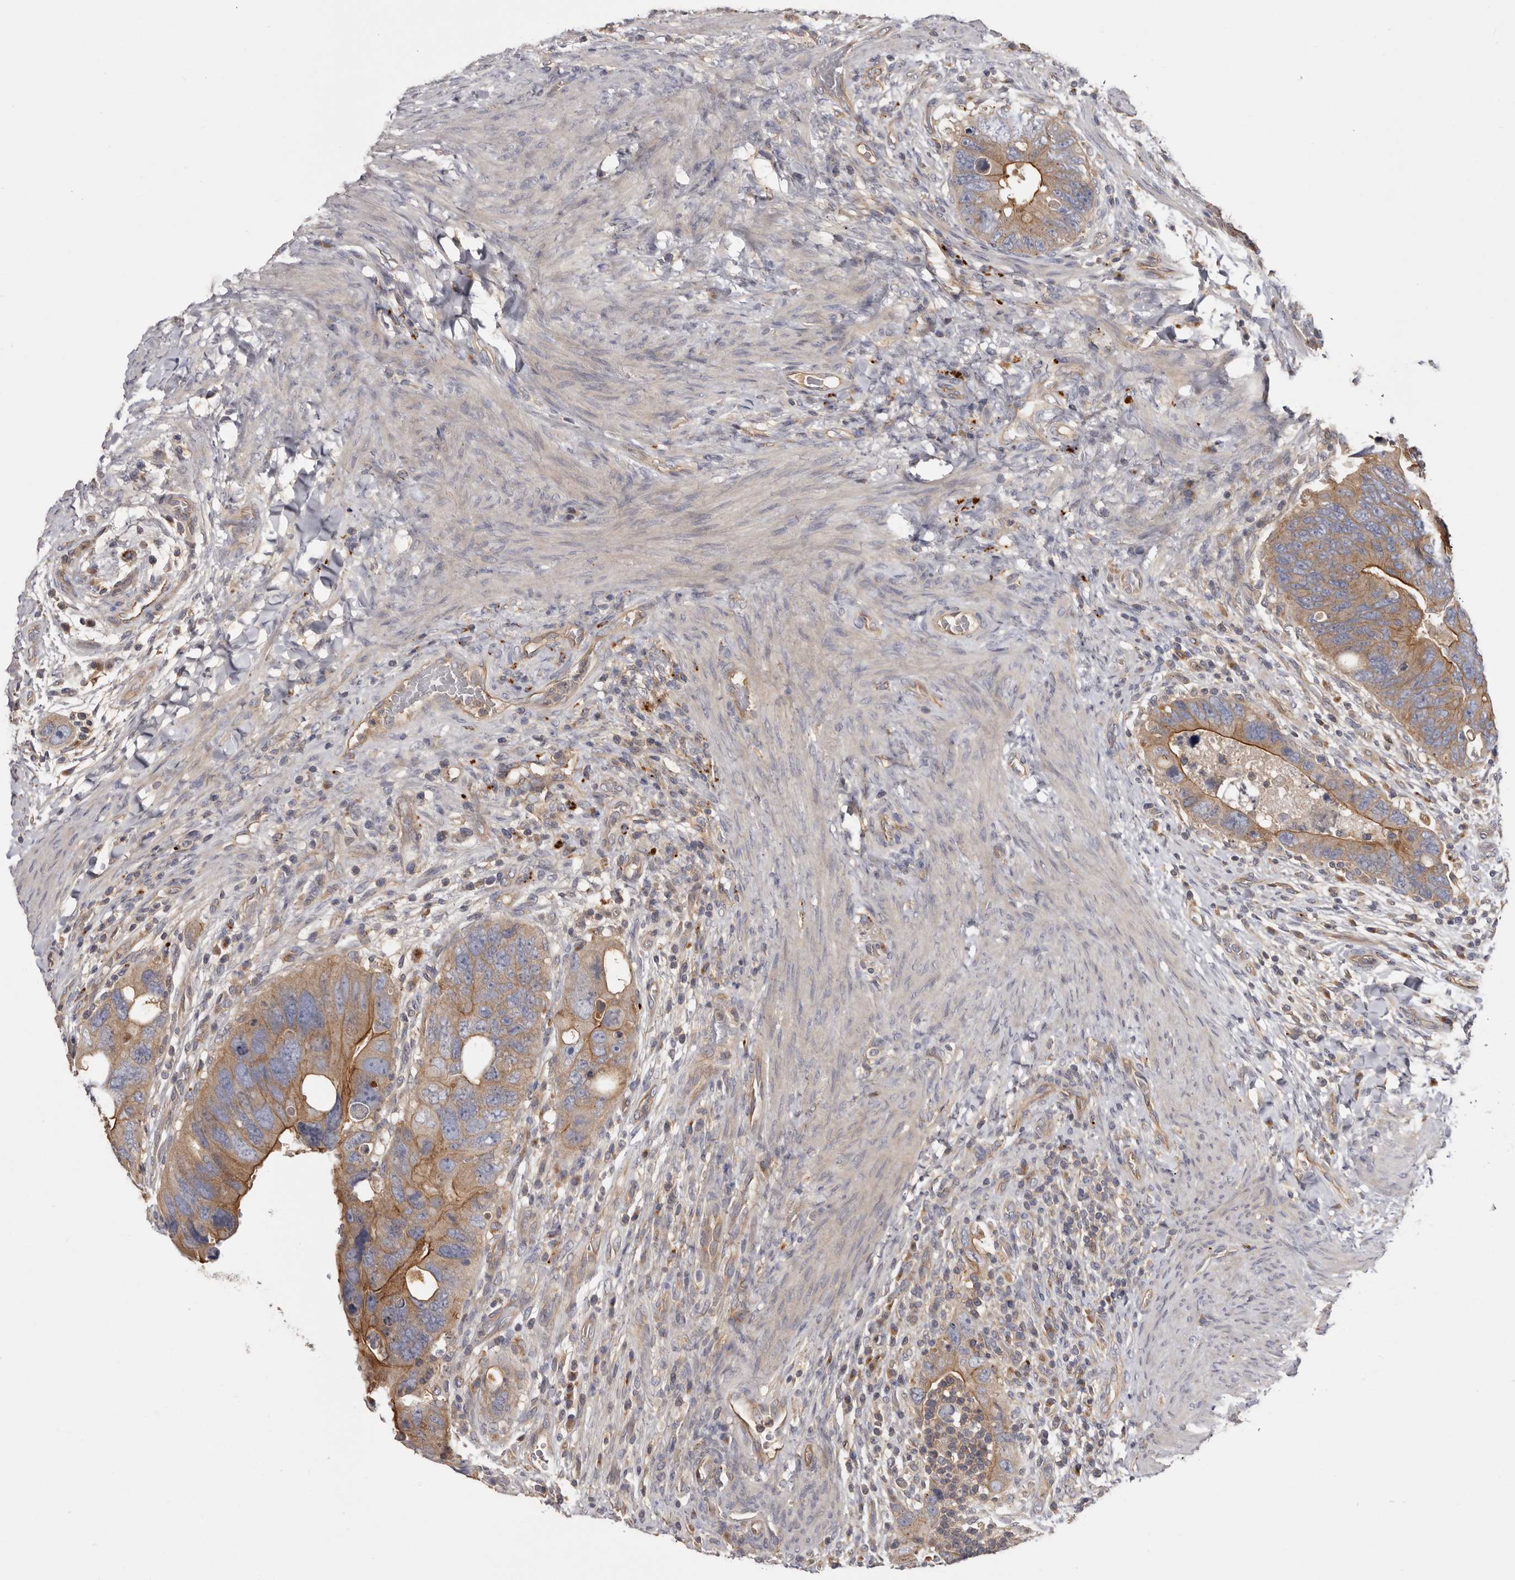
{"staining": {"intensity": "moderate", "quantity": "25%-75%", "location": "cytoplasmic/membranous"}, "tissue": "colorectal cancer", "cell_type": "Tumor cells", "image_type": "cancer", "snomed": [{"axis": "morphology", "description": "Adenocarcinoma, NOS"}, {"axis": "topography", "description": "Rectum"}], "caption": "The photomicrograph reveals immunohistochemical staining of colorectal cancer. There is moderate cytoplasmic/membranous positivity is seen in about 25%-75% of tumor cells.", "gene": "INKA2", "patient": {"sex": "male", "age": 59}}